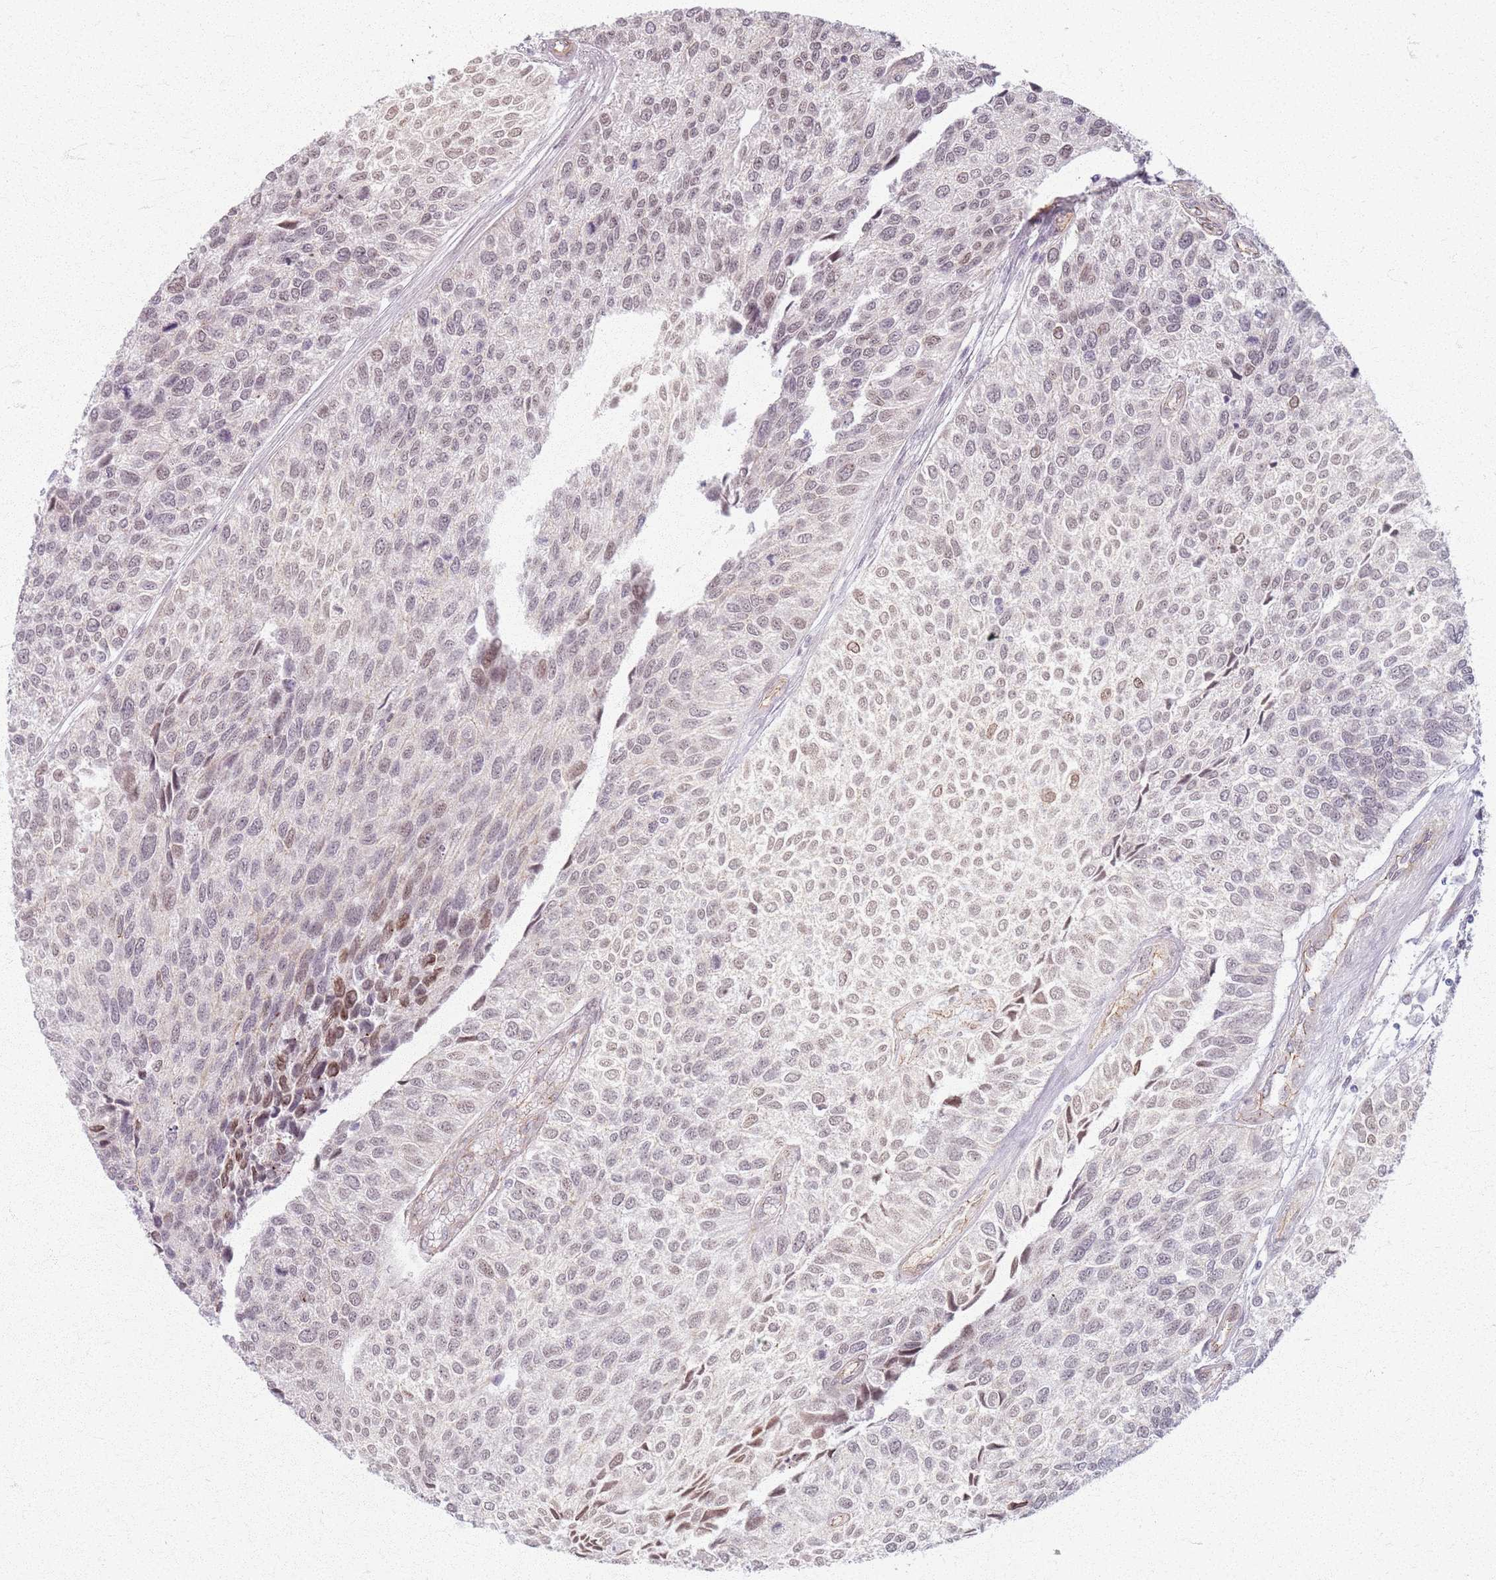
{"staining": {"intensity": "moderate", "quantity": "25%-75%", "location": "nuclear"}, "tissue": "urothelial cancer", "cell_type": "Tumor cells", "image_type": "cancer", "snomed": [{"axis": "morphology", "description": "Urothelial carcinoma, NOS"}, {"axis": "topography", "description": "Urinary bladder"}], "caption": "An IHC image of tumor tissue is shown. Protein staining in brown labels moderate nuclear positivity in urothelial cancer within tumor cells.", "gene": "KCNA5", "patient": {"sex": "male", "age": 55}}